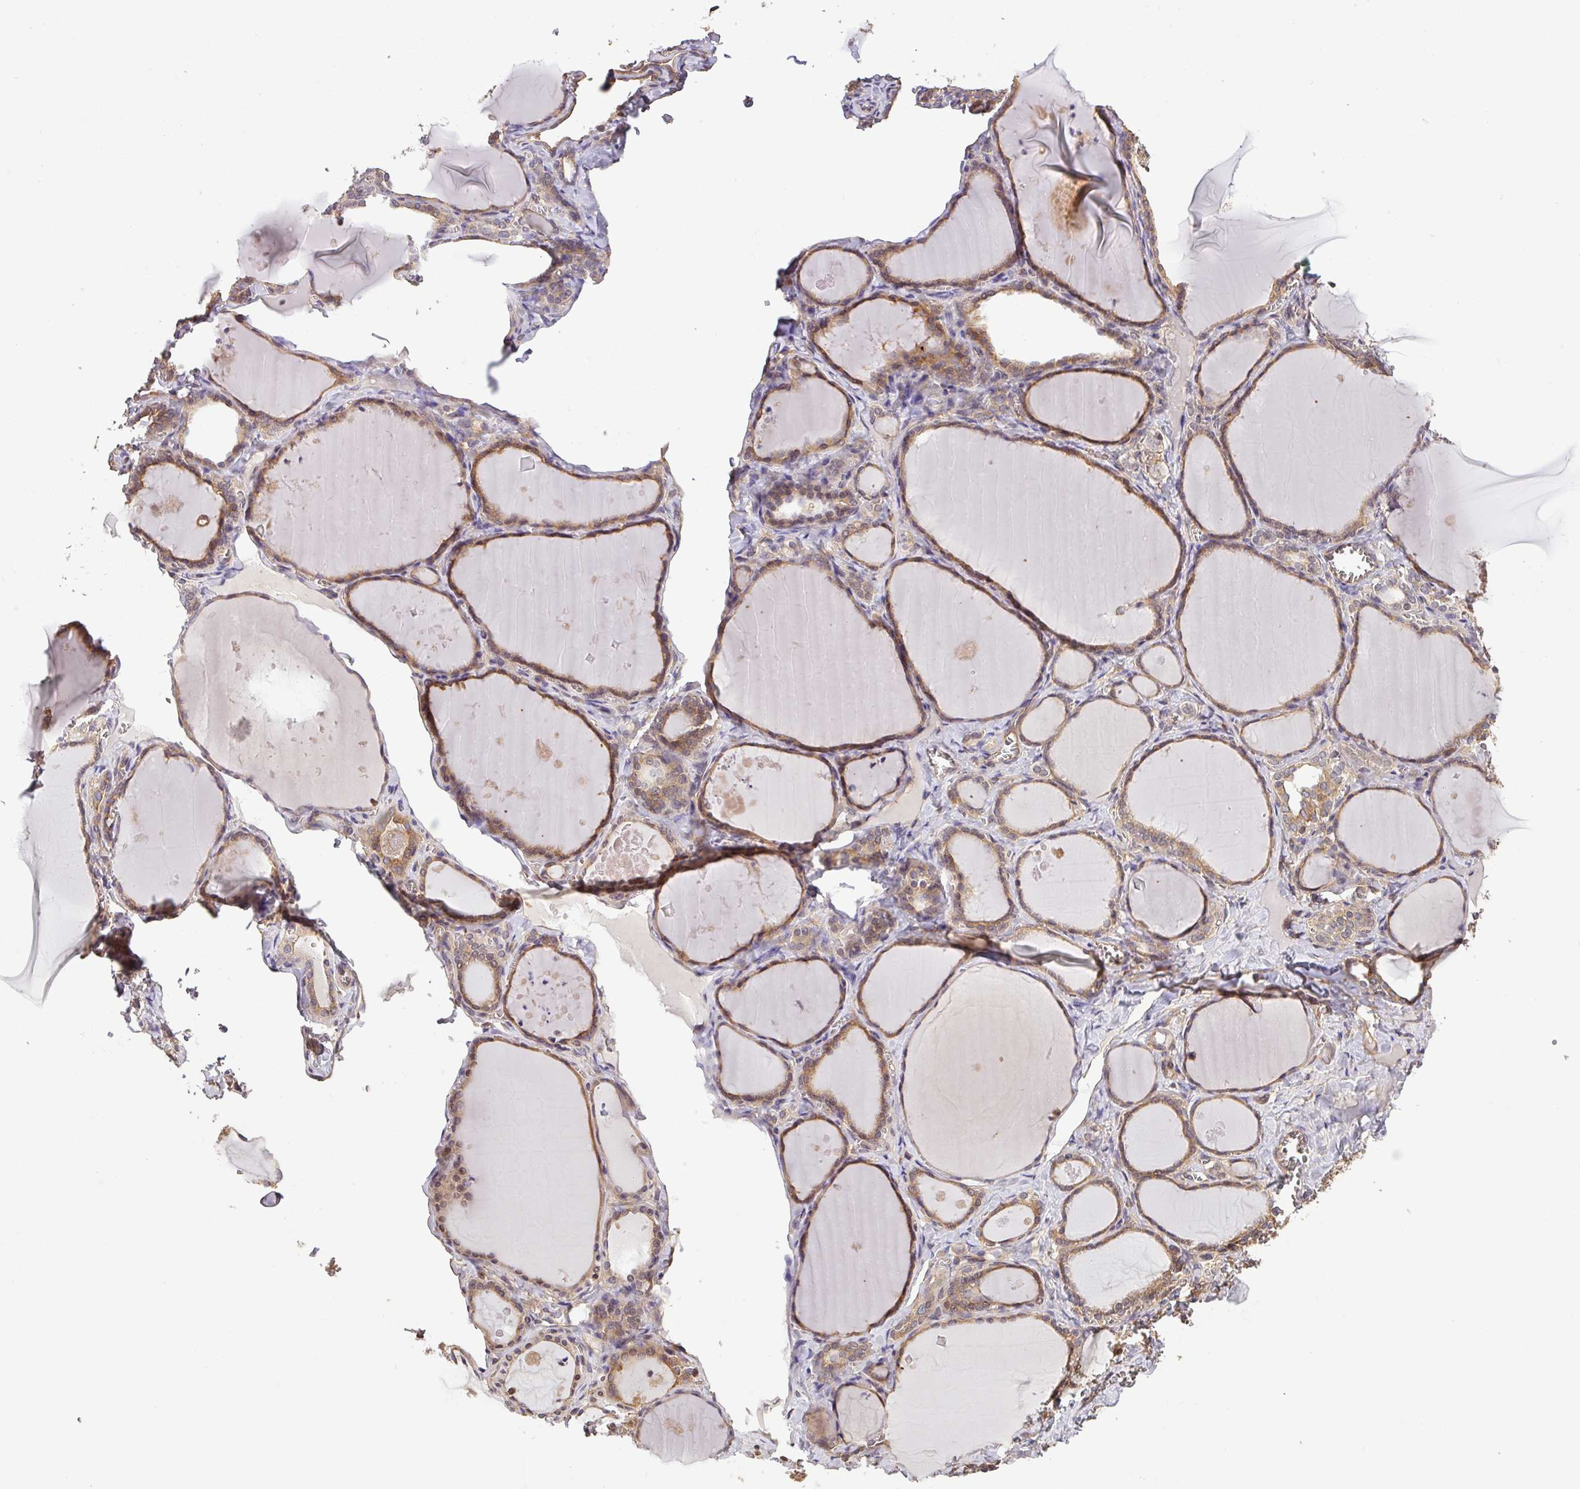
{"staining": {"intensity": "moderate", "quantity": ">75%", "location": "cytoplasmic/membranous"}, "tissue": "thyroid gland", "cell_type": "Glandular cells", "image_type": "normal", "snomed": [{"axis": "morphology", "description": "Normal tissue, NOS"}, {"axis": "topography", "description": "Thyroid gland"}], "caption": "The image exhibits immunohistochemical staining of unremarkable thyroid gland. There is moderate cytoplasmic/membranous positivity is appreciated in approximately >75% of glandular cells.", "gene": "VENTX", "patient": {"sex": "female", "age": 42}}